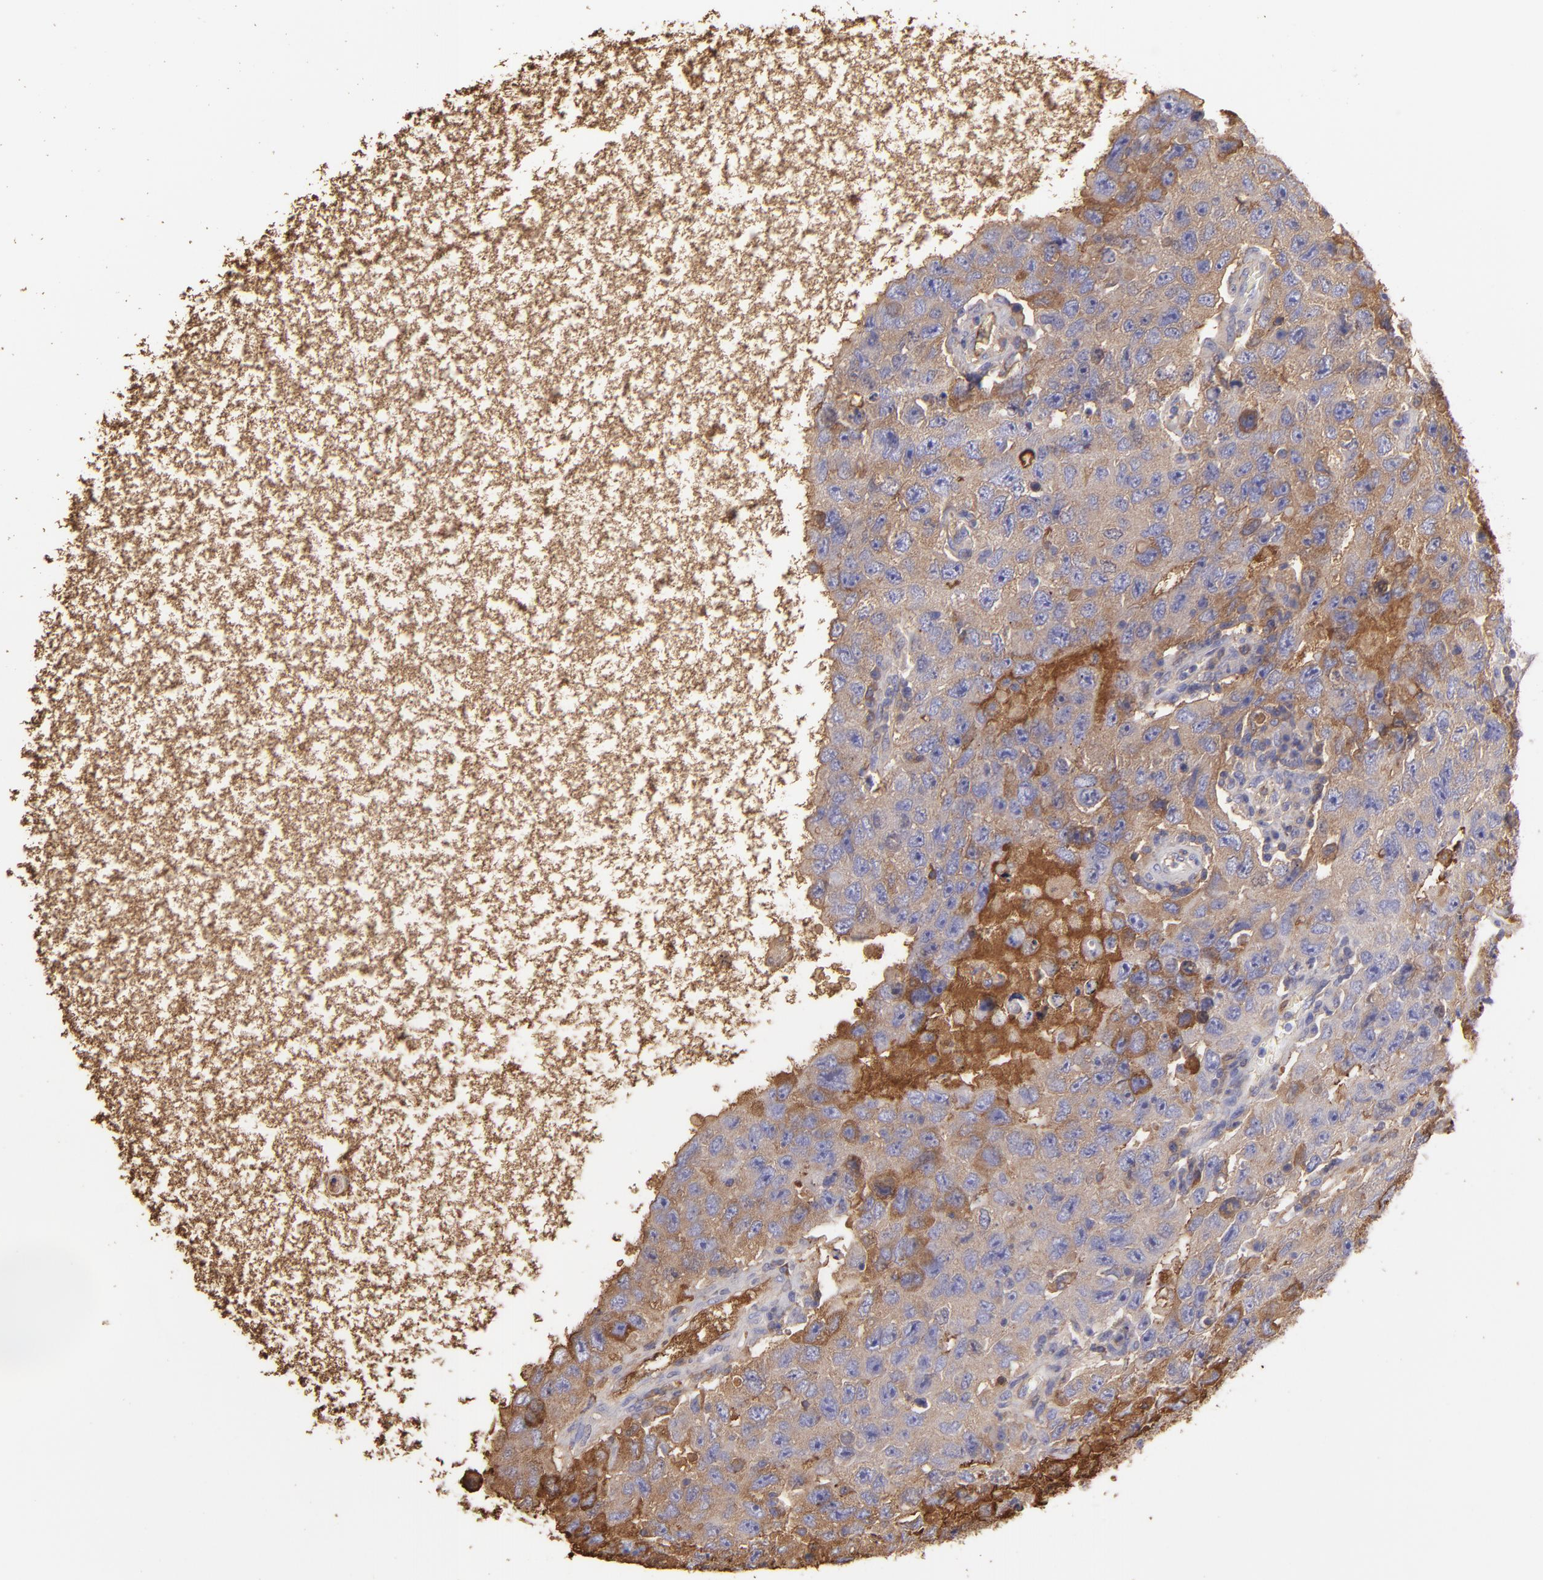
{"staining": {"intensity": "moderate", "quantity": ">75%", "location": "cytoplasmic/membranous"}, "tissue": "testis cancer", "cell_type": "Tumor cells", "image_type": "cancer", "snomed": [{"axis": "morphology", "description": "Carcinoma, Embryonal, NOS"}, {"axis": "topography", "description": "Testis"}], "caption": "High-magnification brightfield microscopy of testis cancer stained with DAB (brown) and counterstained with hematoxylin (blue). tumor cells exhibit moderate cytoplasmic/membranous expression is present in about>75% of cells.", "gene": "FGB", "patient": {"sex": "male", "age": 26}}